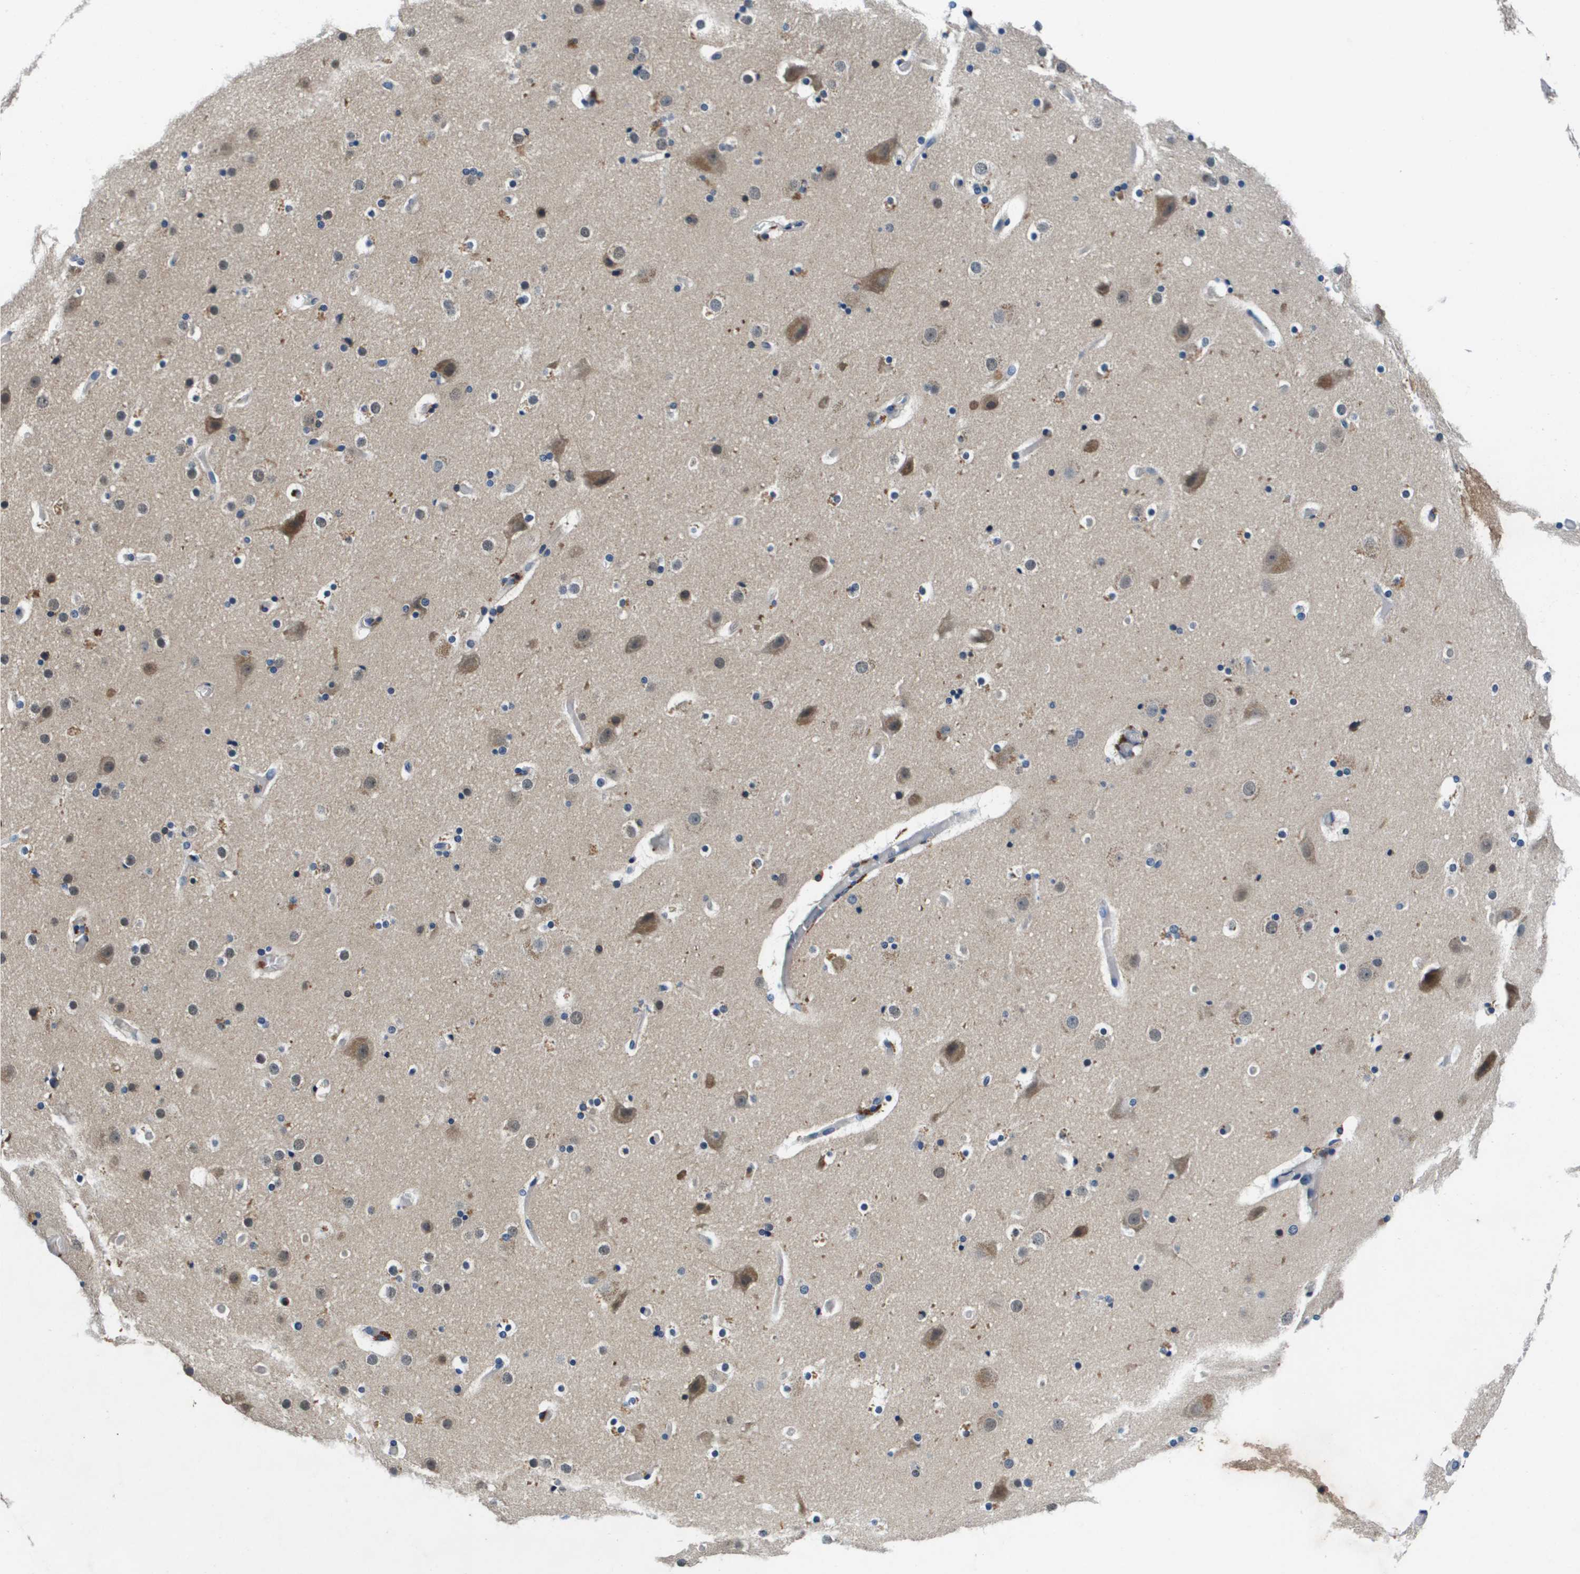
{"staining": {"intensity": "negative", "quantity": "none", "location": "none"}, "tissue": "cerebral cortex", "cell_type": "Endothelial cells", "image_type": "normal", "snomed": [{"axis": "morphology", "description": "Normal tissue, NOS"}, {"axis": "topography", "description": "Cerebral cortex"}], "caption": "Endothelial cells are negative for protein expression in unremarkable human cerebral cortex. The staining was performed using DAB (3,3'-diaminobenzidine) to visualize the protein expression in brown, while the nuclei were stained in blue with hematoxylin (Magnification: 20x).", "gene": "KCNQ5", "patient": {"sex": "male", "age": 57}}